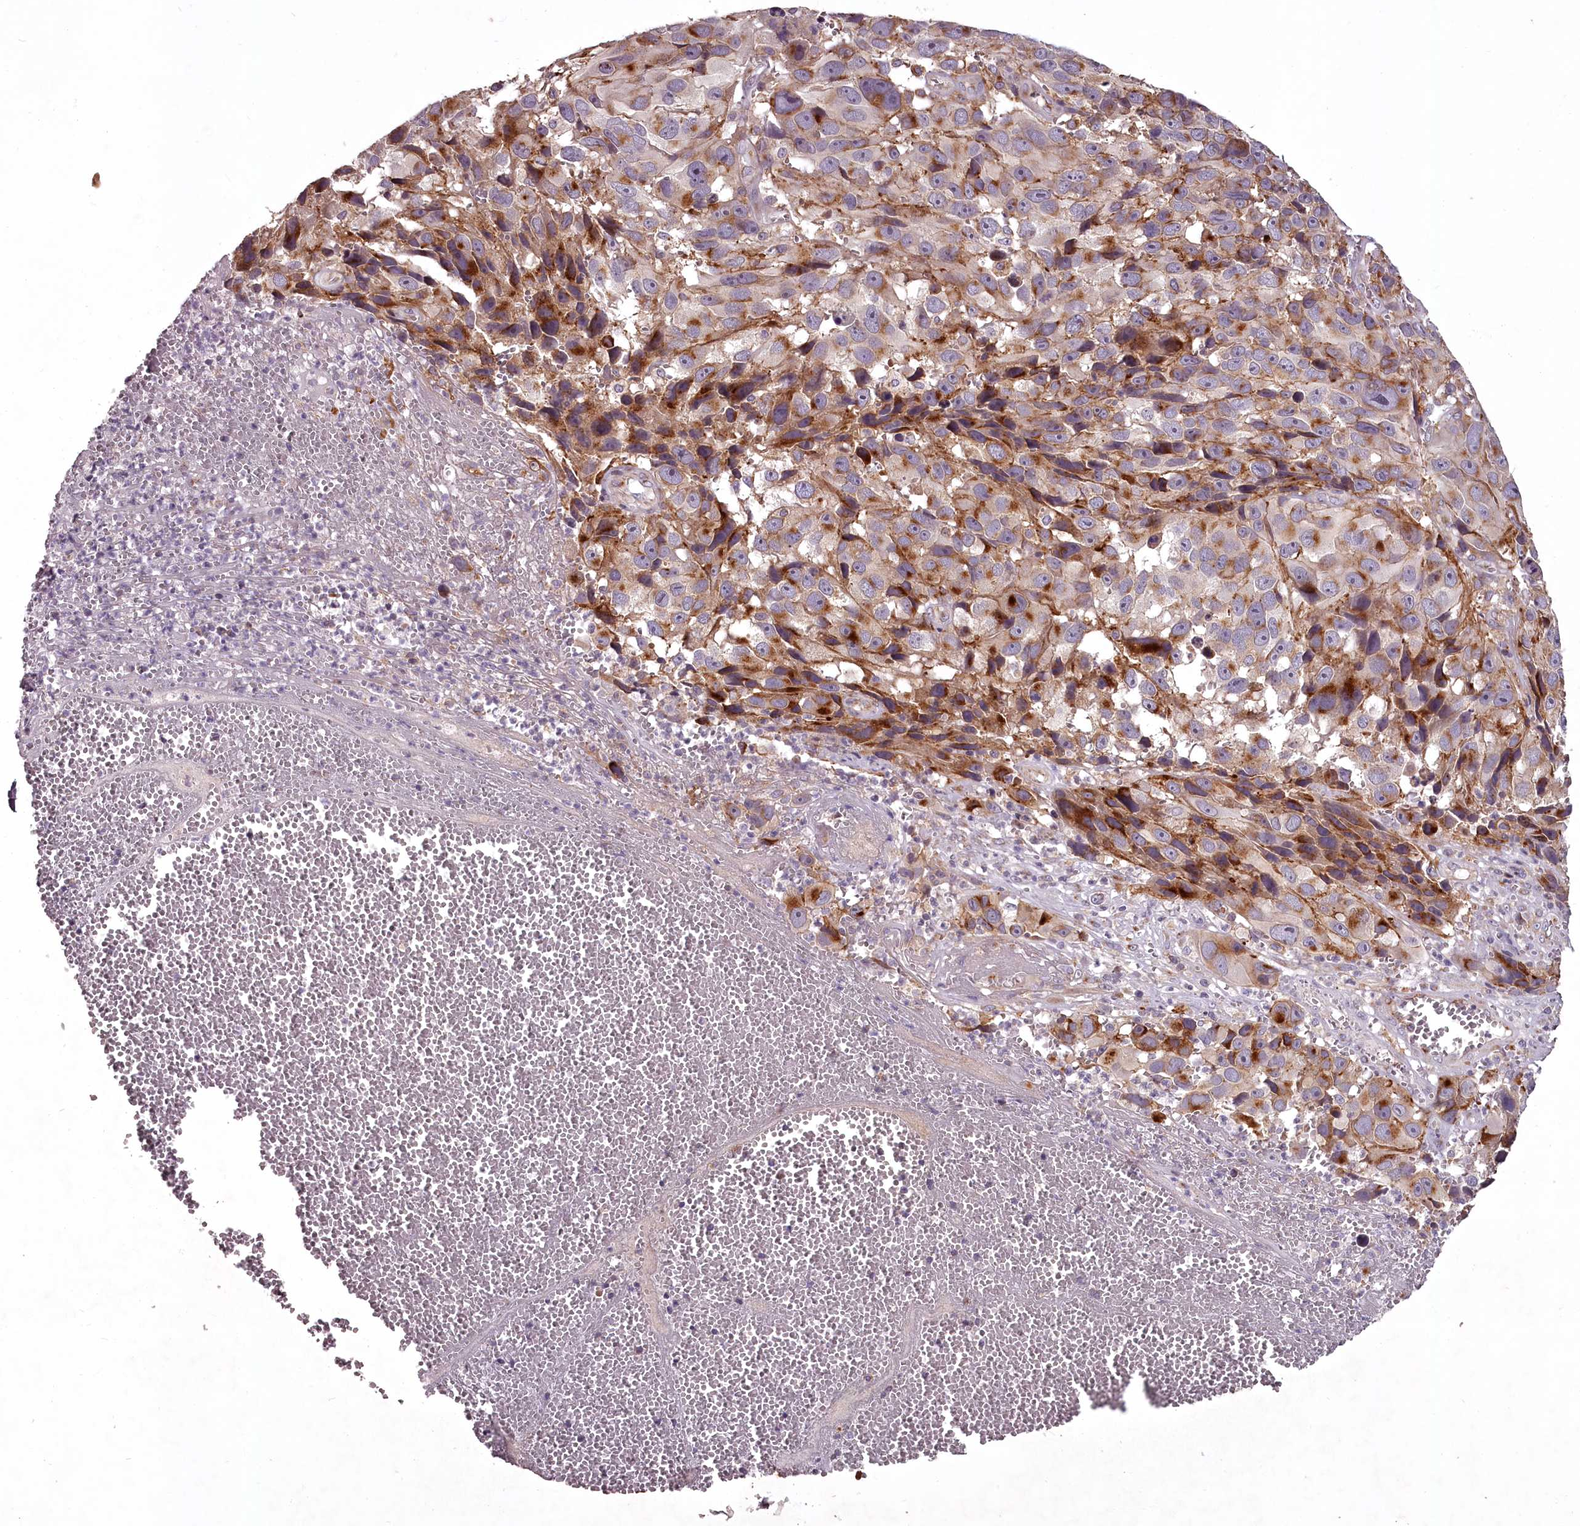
{"staining": {"intensity": "moderate", "quantity": ">75%", "location": "cytoplasmic/membranous"}, "tissue": "melanoma", "cell_type": "Tumor cells", "image_type": "cancer", "snomed": [{"axis": "morphology", "description": "Malignant melanoma, NOS"}, {"axis": "topography", "description": "Skin"}], "caption": "An immunohistochemistry (IHC) histopathology image of neoplastic tissue is shown. Protein staining in brown shows moderate cytoplasmic/membranous positivity in melanoma within tumor cells.", "gene": "STX6", "patient": {"sex": "male", "age": 84}}